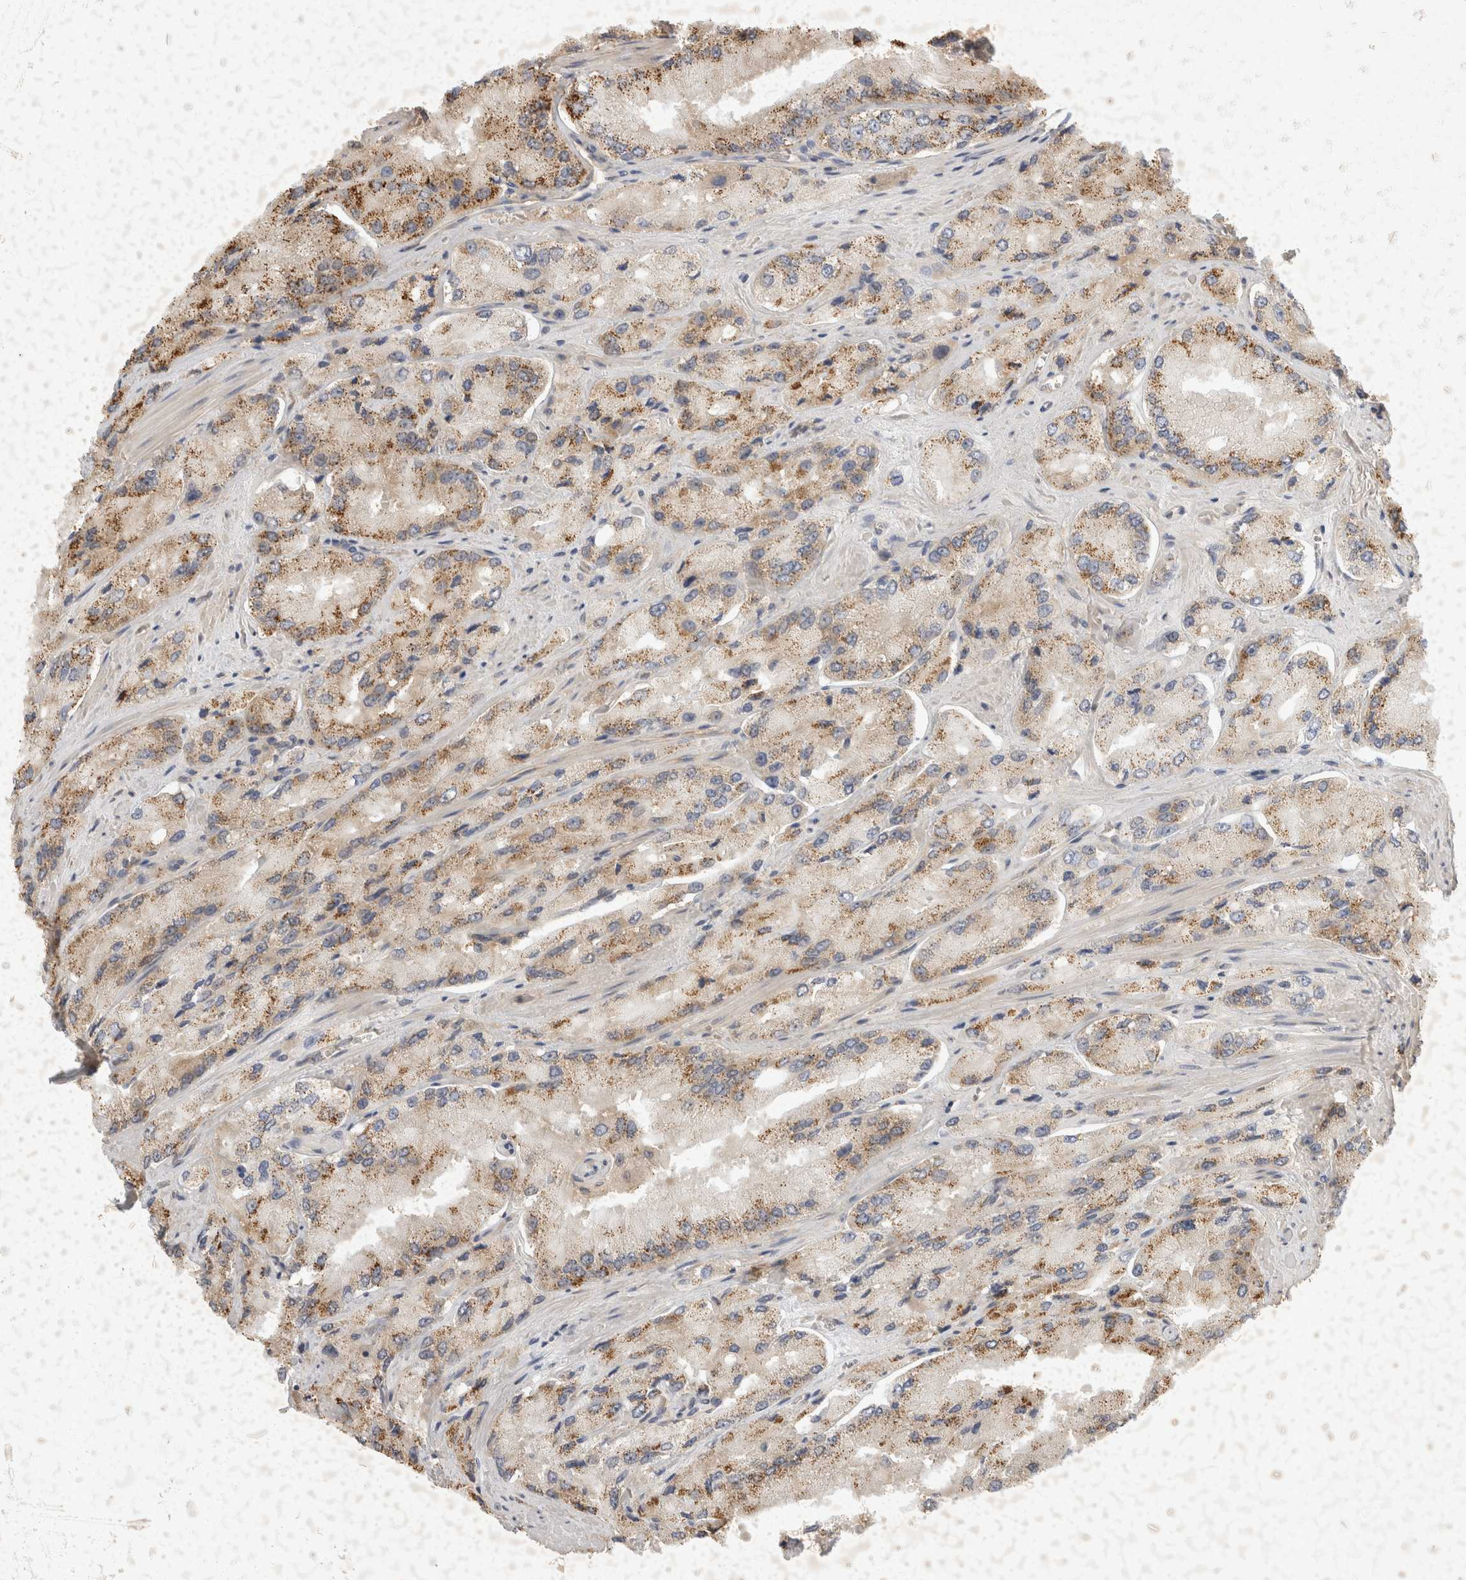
{"staining": {"intensity": "moderate", "quantity": "25%-75%", "location": "cytoplasmic/membranous"}, "tissue": "prostate cancer", "cell_type": "Tumor cells", "image_type": "cancer", "snomed": [{"axis": "morphology", "description": "Adenocarcinoma, High grade"}, {"axis": "topography", "description": "Prostate"}], "caption": "Immunohistochemistry image of human prostate cancer (high-grade adenocarcinoma) stained for a protein (brown), which demonstrates medium levels of moderate cytoplasmic/membranous expression in approximately 25%-75% of tumor cells.", "gene": "EIF4G3", "patient": {"sex": "male", "age": 58}}